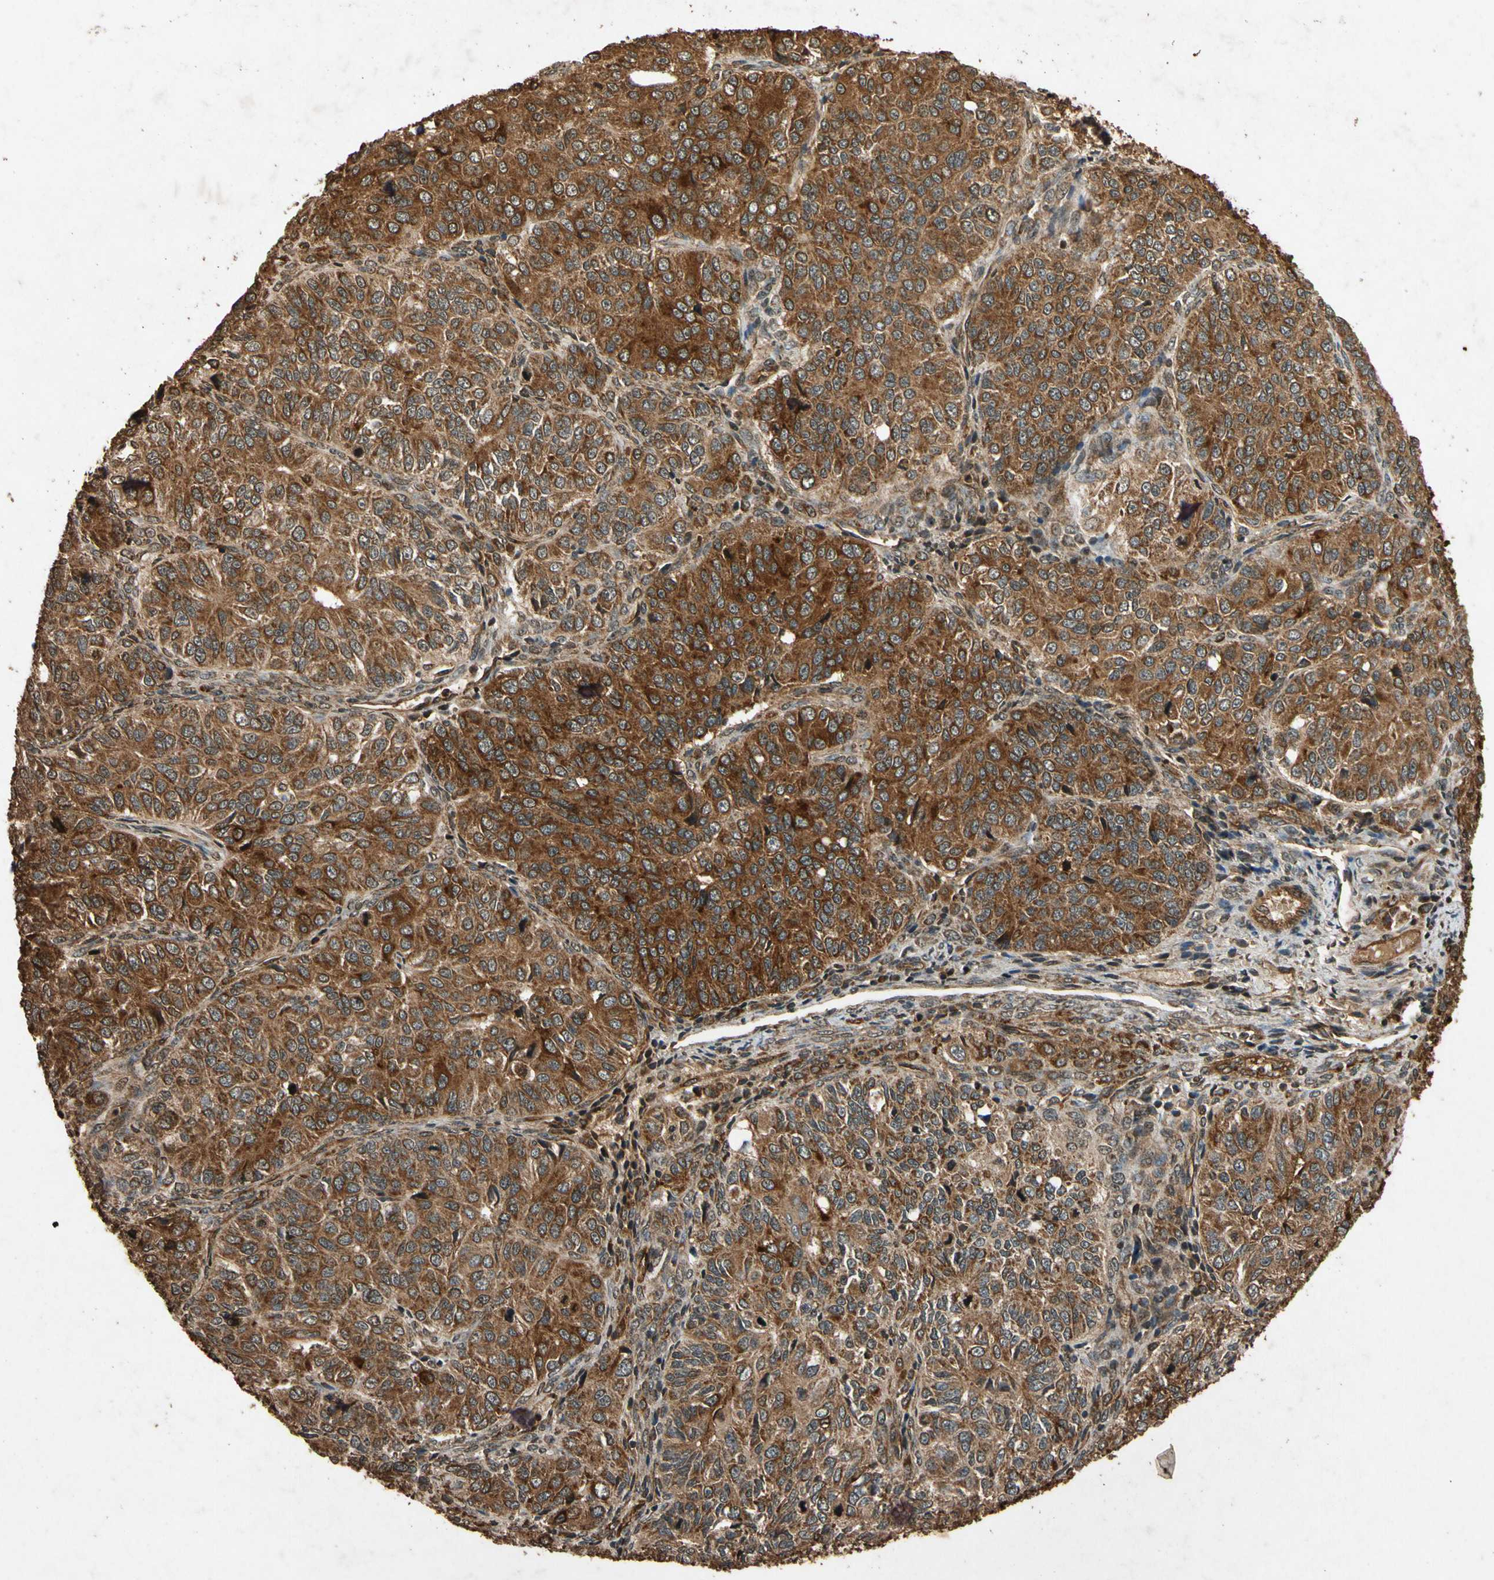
{"staining": {"intensity": "strong", "quantity": ">75%", "location": "cytoplasmic/membranous"}, "tissue": "ovarian cancer", "cell_type": "Tumor cells", "image_type": "cancer", "snomed": [{"axis": "morphology", "description": "Carcinoma, endometroid"}, {"axis": "topography", "description": "Ovary"}], "caption": "IHC image of ovarian cancer stained for a protein (brown), which exhibits high levels of strong cytoplasmic/membranous expression in about >75% of tumor cells.", "gene": "TXN2", "patient": {"sex": "female", "age": 51}}